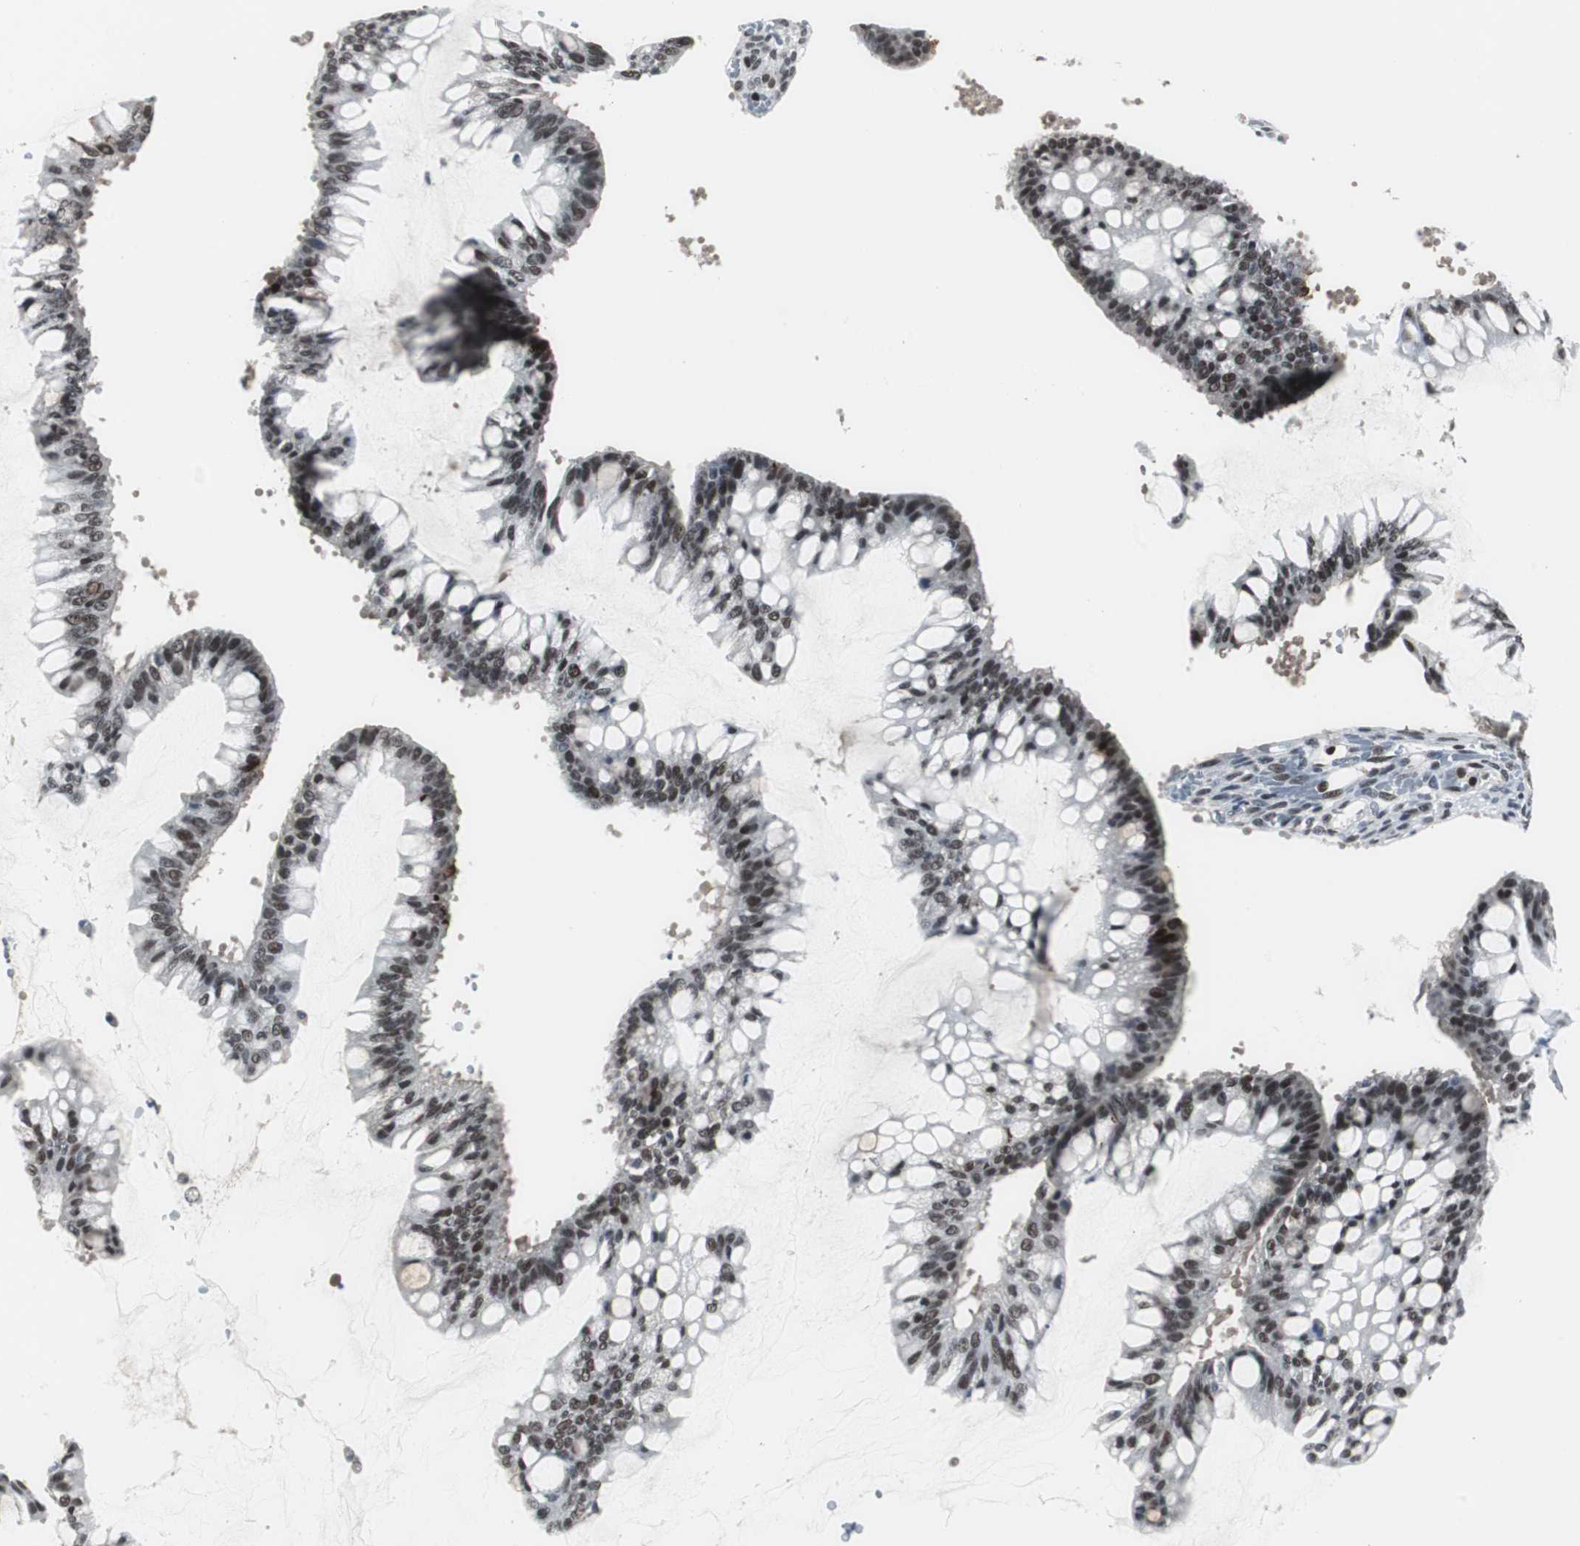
{"staining": {"intensity": "moderate", "quantity": "25%-75%", "location": "nuclear"}, "tissue": "ovarian cancer", "cell_type": "Tumor cells", "image_type": "cancer", "snomed": [{"axis": "morphology", "description": "Cystadenocarcinoma, mucinous, NOS"}, {"axis": "topography", "description": "Ovary"}], "caption": "DAB (3,3'-diaminobenzidine) immunohistochemical staining of human ovarian cancer (mucinous cystadenocarcinoma) exhibits moderate nuclear protein expression in approximately 25%-75% of tumor cells.", "gene": "RAD9A", "patient": {"sex": "female", "age": 73}}